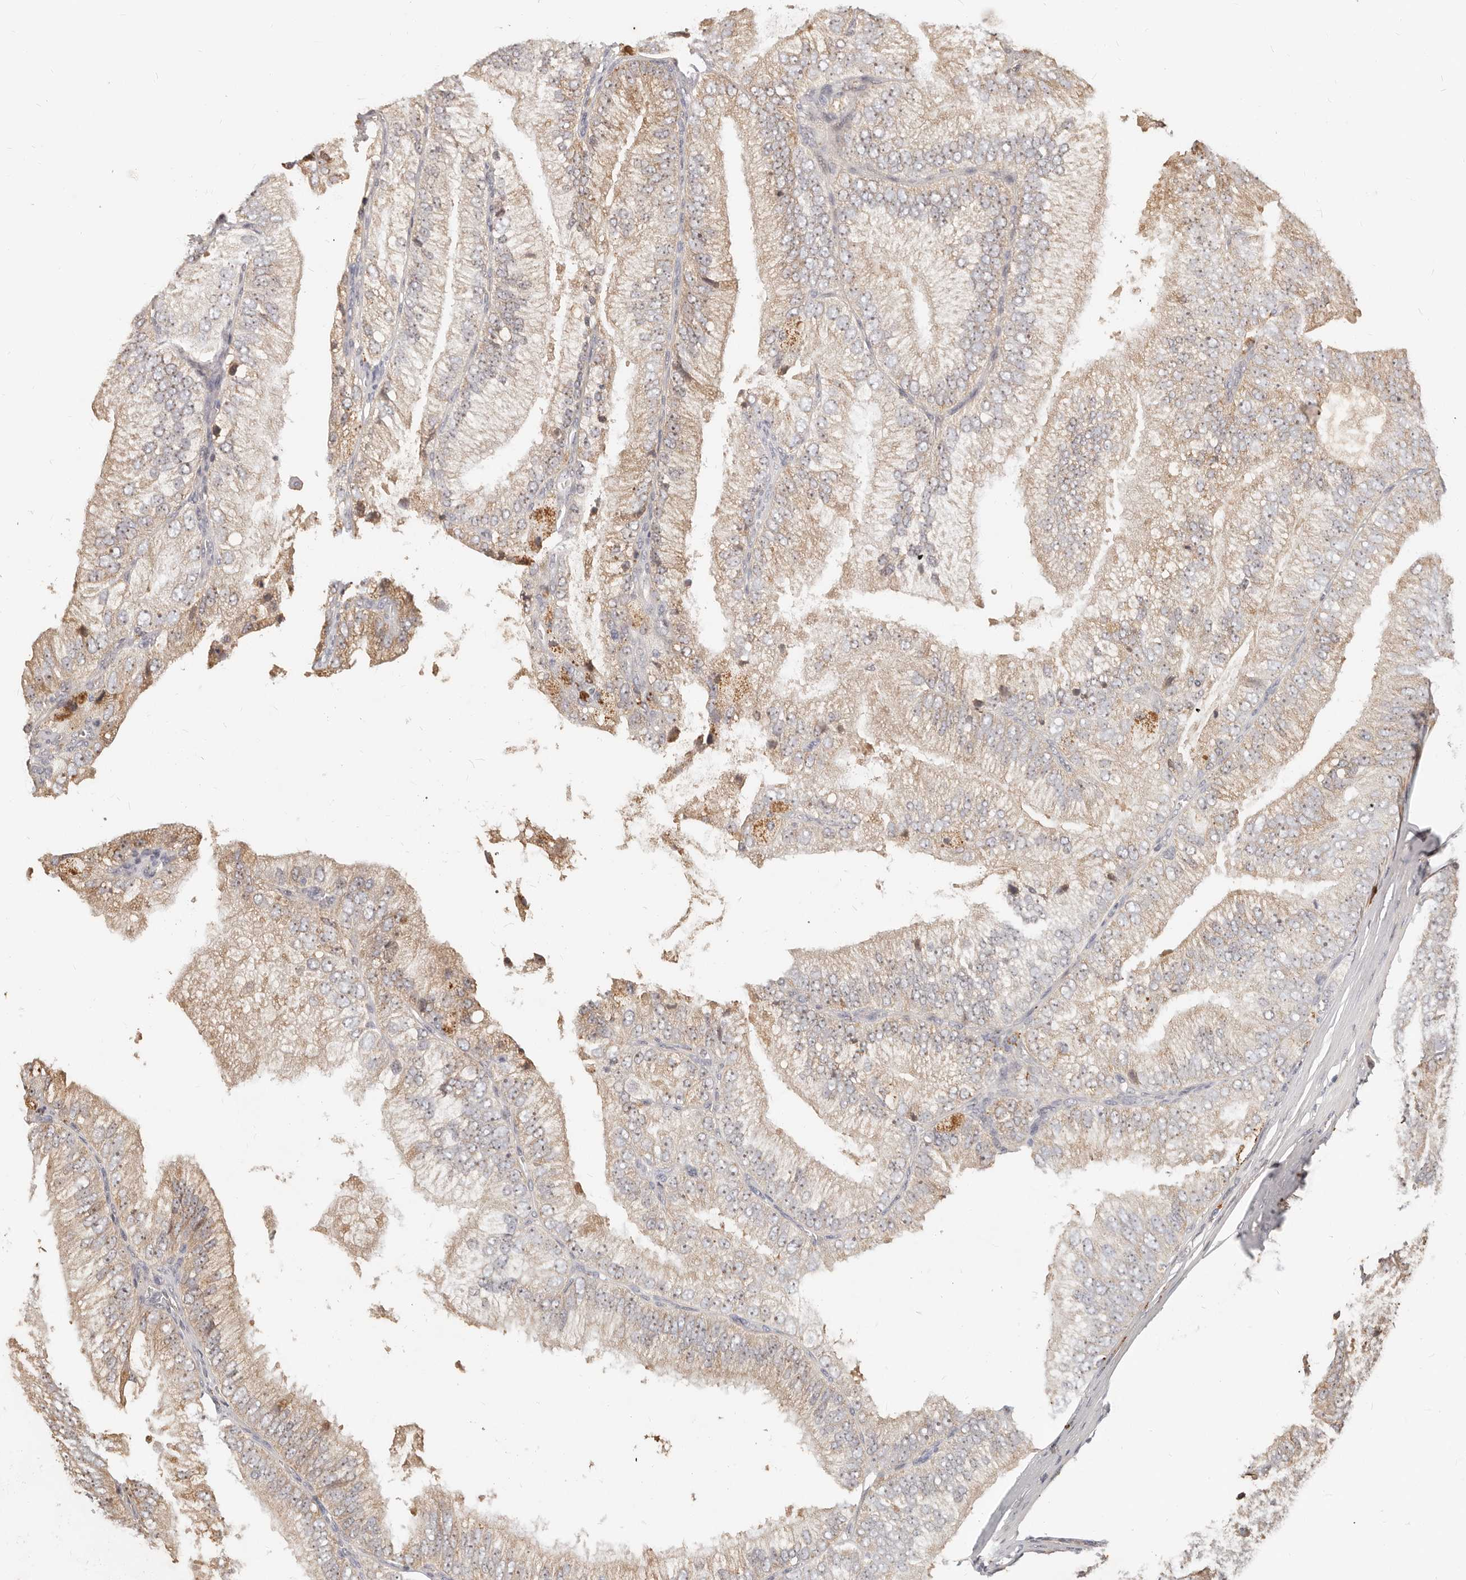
{"staining": {"intensity": "moderate", "quantity": "<25%", "location": "cytoplasmic/membranous"}, "tissue": "prostate cancer", "cell_type": "Tumor cells", "image_type": "cancer", "snomed": [{"axis": "morphology", "description": "Adenocarcinoma, High grade"}, {"axis": "topography", "description": "Prostate"}], "caption": "A high-resolution histopathology image shows IHC staining of adenocarcinoma (high-grade) (prostate), which shows moderate cytoplasmic/membranous staining in approximately <25% of tumor cells.", "gene": "ZRANB1", "patient": {"sex": "male", "age": 58}}